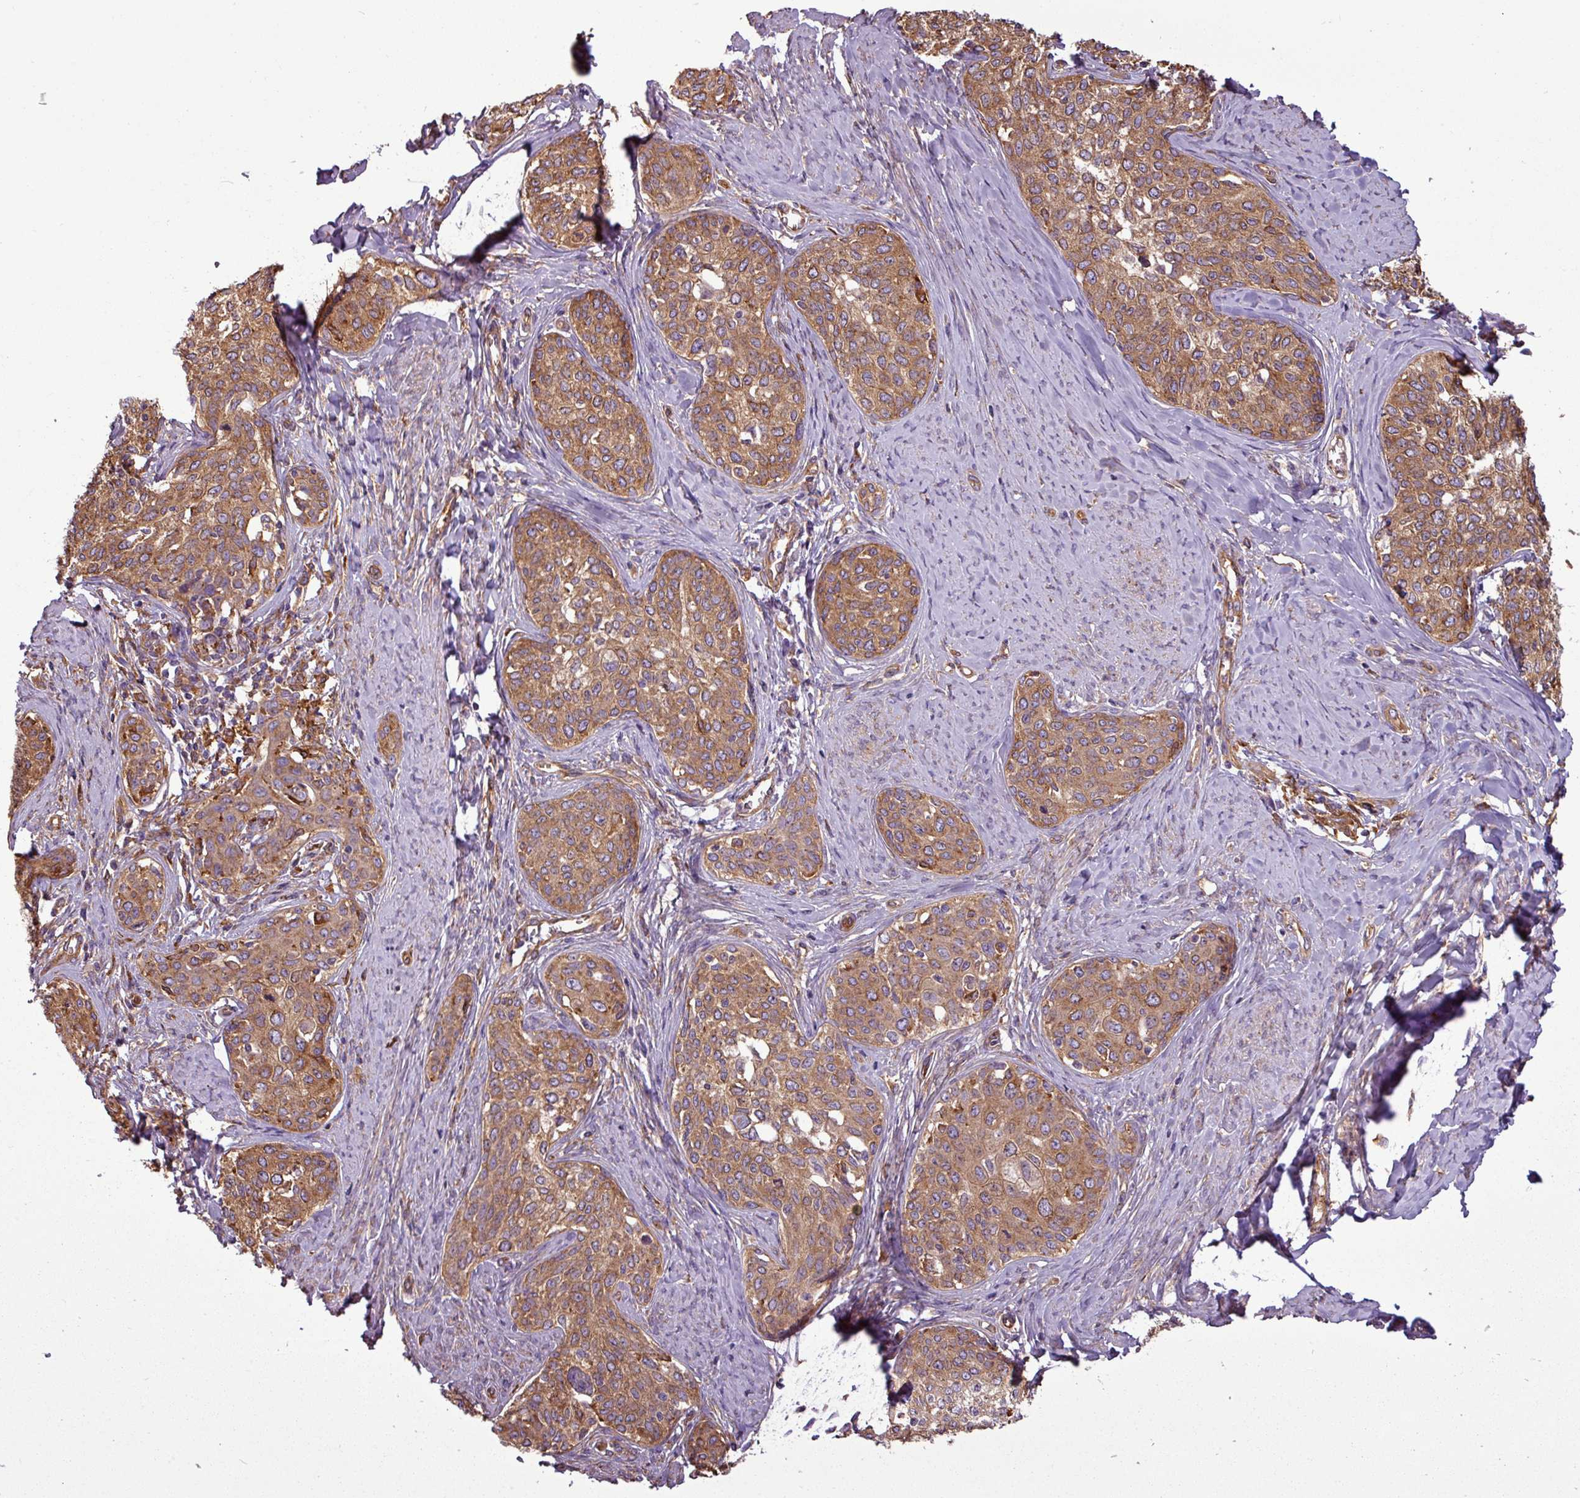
{"staining": {"intensity": "moderate", "quantity": ">75%", "location": "cytoplasmic/membranous"}, "tissue": "cervical cancer", "cell_type": "Tumor cells", "image_type": "cancer", "snomed": [{"axis": "morphology", "description": "Squamous cell carcinoma, NOS"}, {"axis": "morphology", "description": "Adenocarcinoma, NOS"}, {"axis": "topography", "description": "Cervix"}], "caption": "A histopathology image of human cervical cancer (squamous cell carcinoma) stained for a protein exhibits moderate cytoplasmic/membranous brown staining in tumor cells.", "gene": "PACSIN2", "patient": {"sex": "female", "age": 52}}